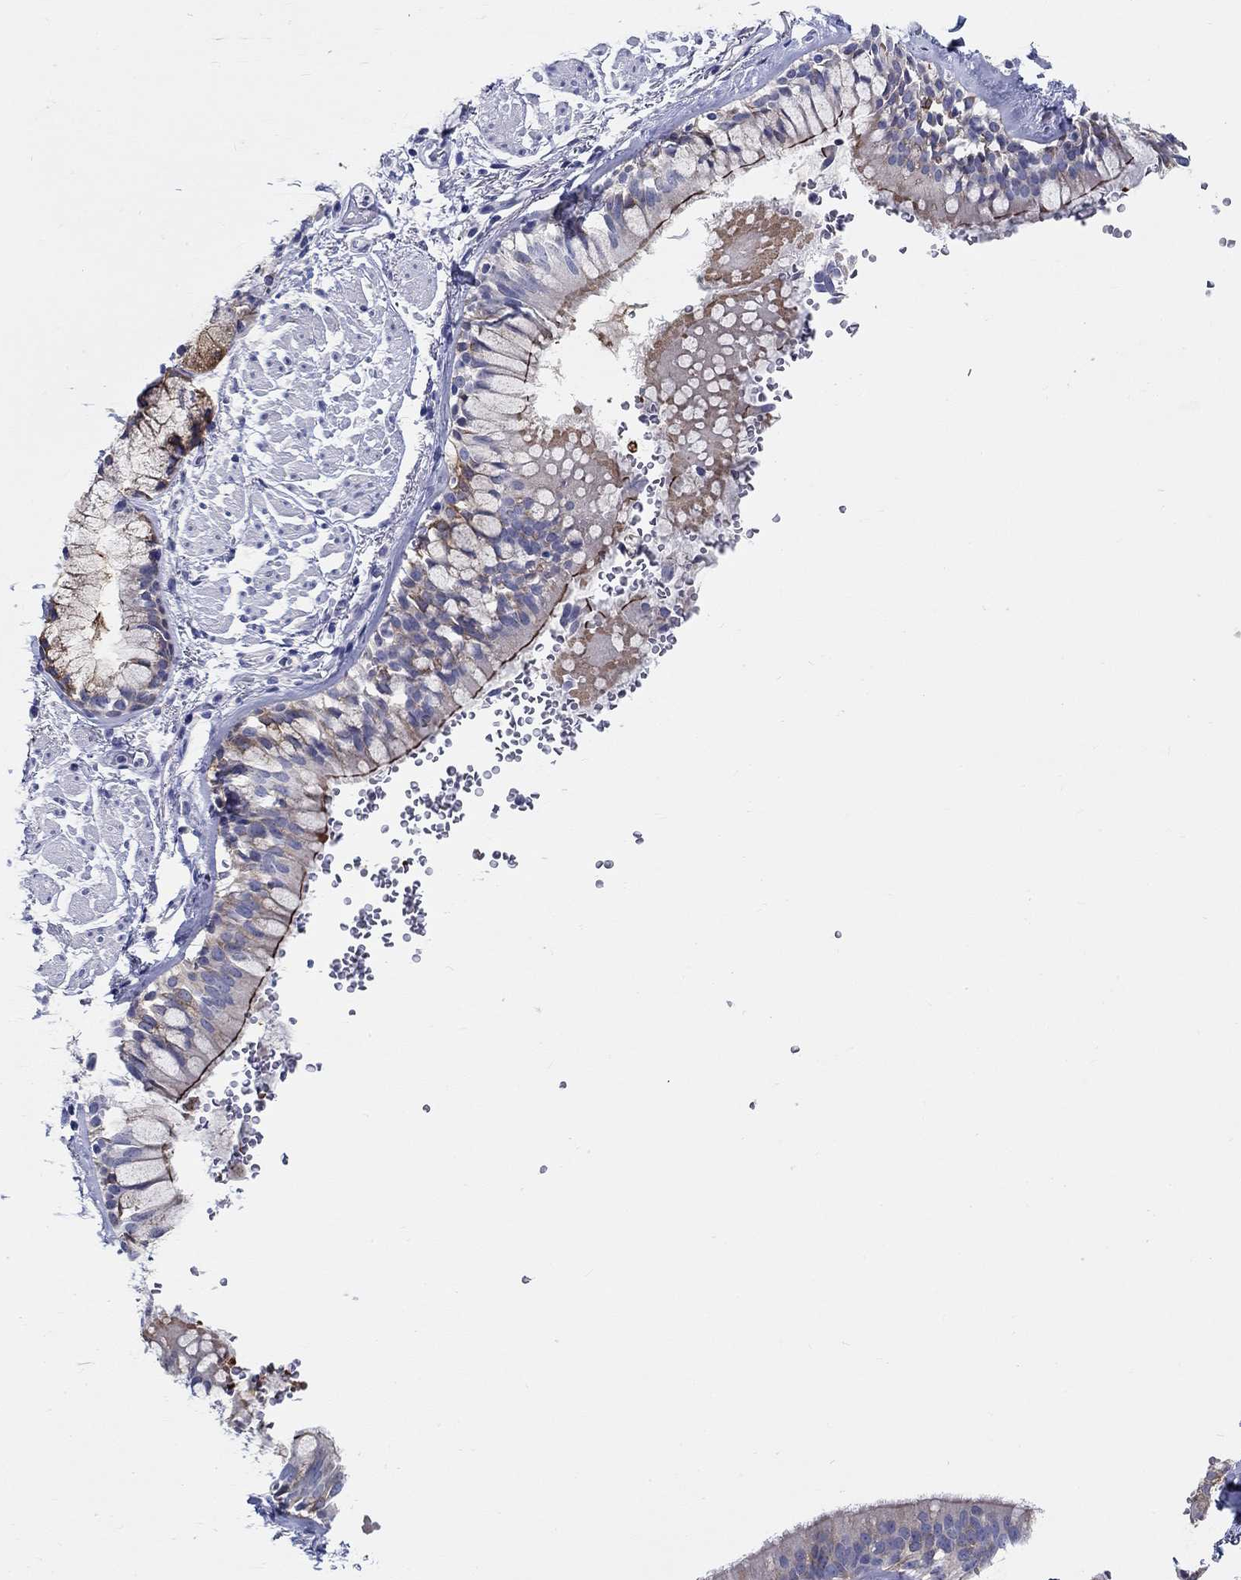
{"staining": {"intensity": "strong", "quantity": "25%-75%", "location": "cytoplasmic/membranous"}, "tissue": "bronchus", "cell_type": "Respiratory epithelial cells", "image_type": "normal", "snomed": [{"axis": "morphology", "description": "Normal tissue, NOS"}, {"axis": "topography", "description": "Bronchus"}, {"axis": "topography", "description": "Lung"}], "caption": "The image shows a brown stain indicating the presence of a protein in the cytoplasmic/membranous of respiratory epithelial cells in bronchus.", "gene": "RAP1GAP", "patient": {"sex": "female", "age": 57}}